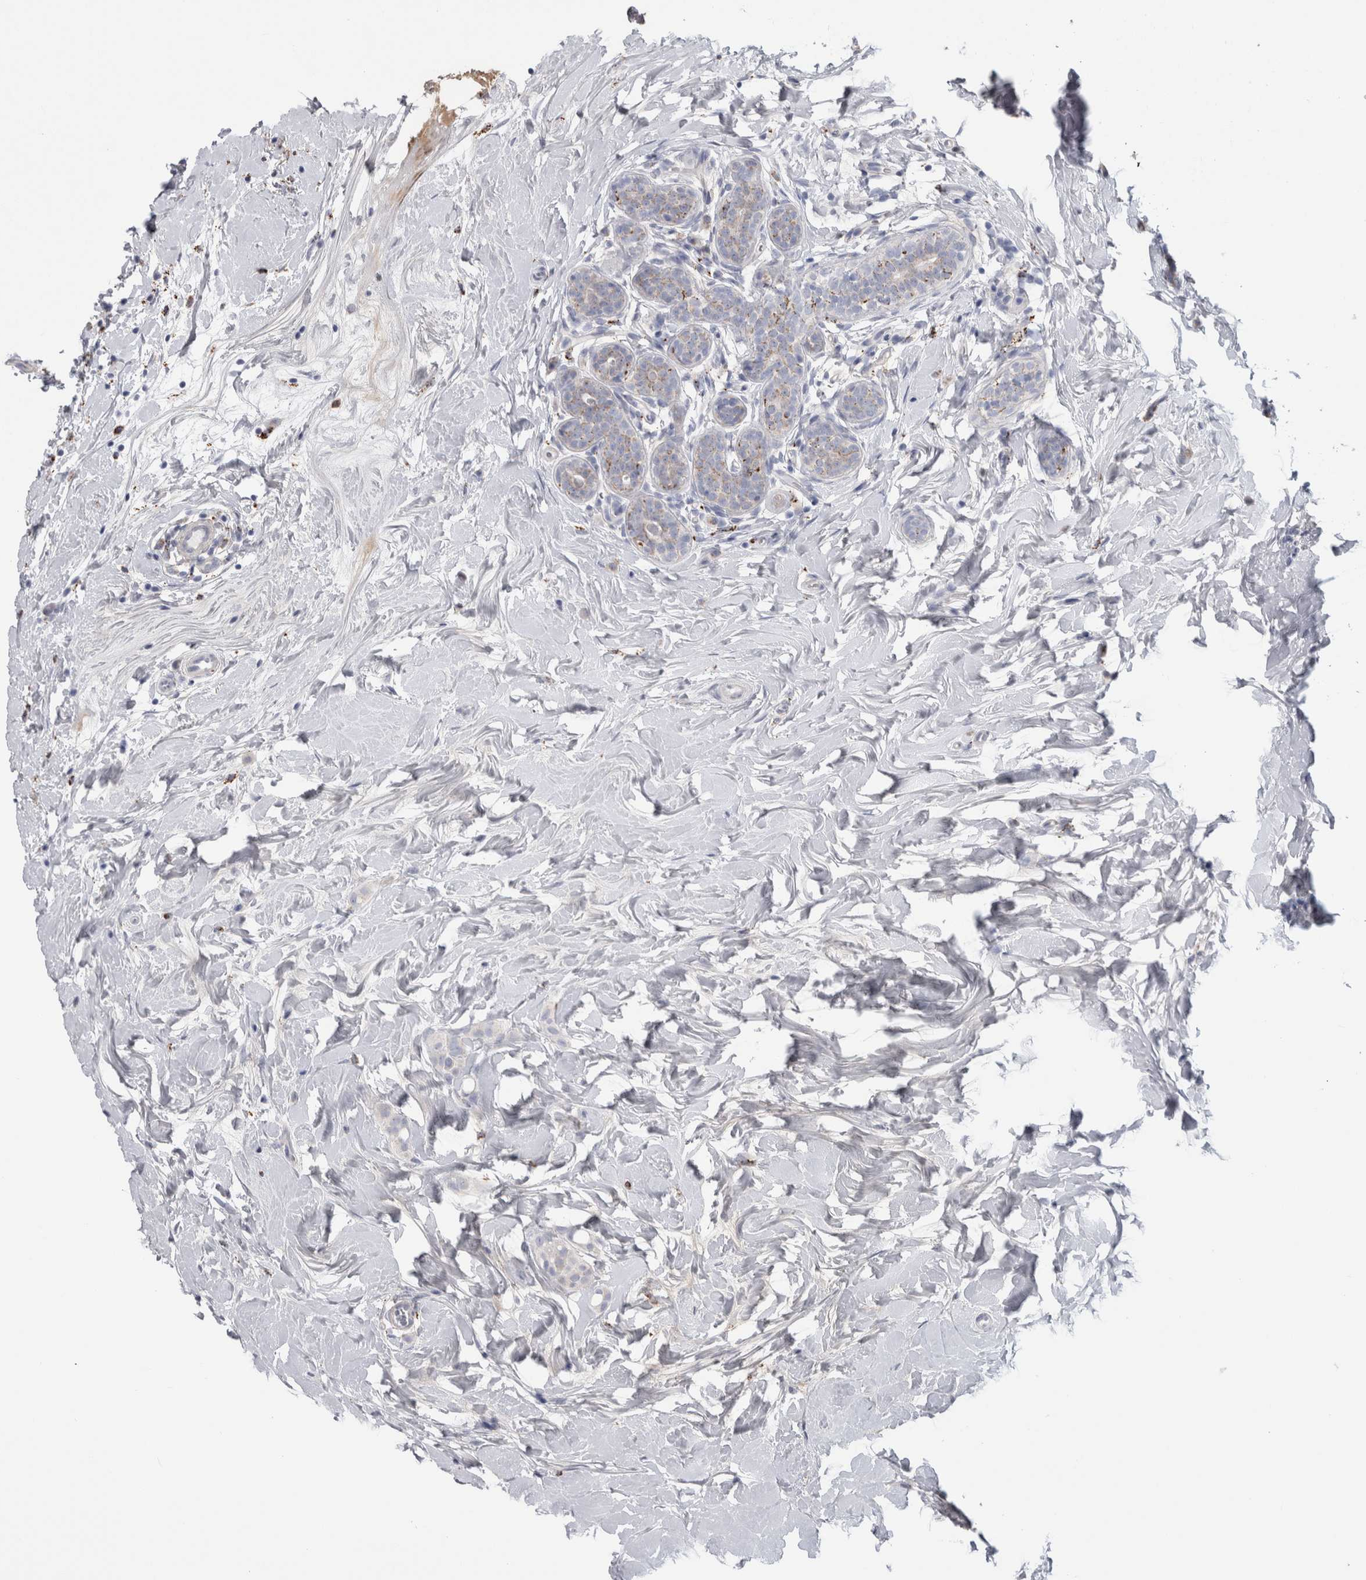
{"staining": {"intensity": "weak", "quantity": "<25%", "location": "cytoplasmic/membranous"}, "tissue": "breast cancer", "cell_type": "Tumor cells", "image_type": "cancer", "snomed": [{"axis": "morphology", "description": "Lobular carcinoma, in situ"}, {"axis": "morphology", "description": "Lobular carcinoma"}, {"axis": "topography", "description": "Breast"}], "caption": "The histopathology image shows no significant staining in tumor cells of breast lobular carcinoma.", "gene": "GATM", "patient": {"sex": "female", "age": 41}}